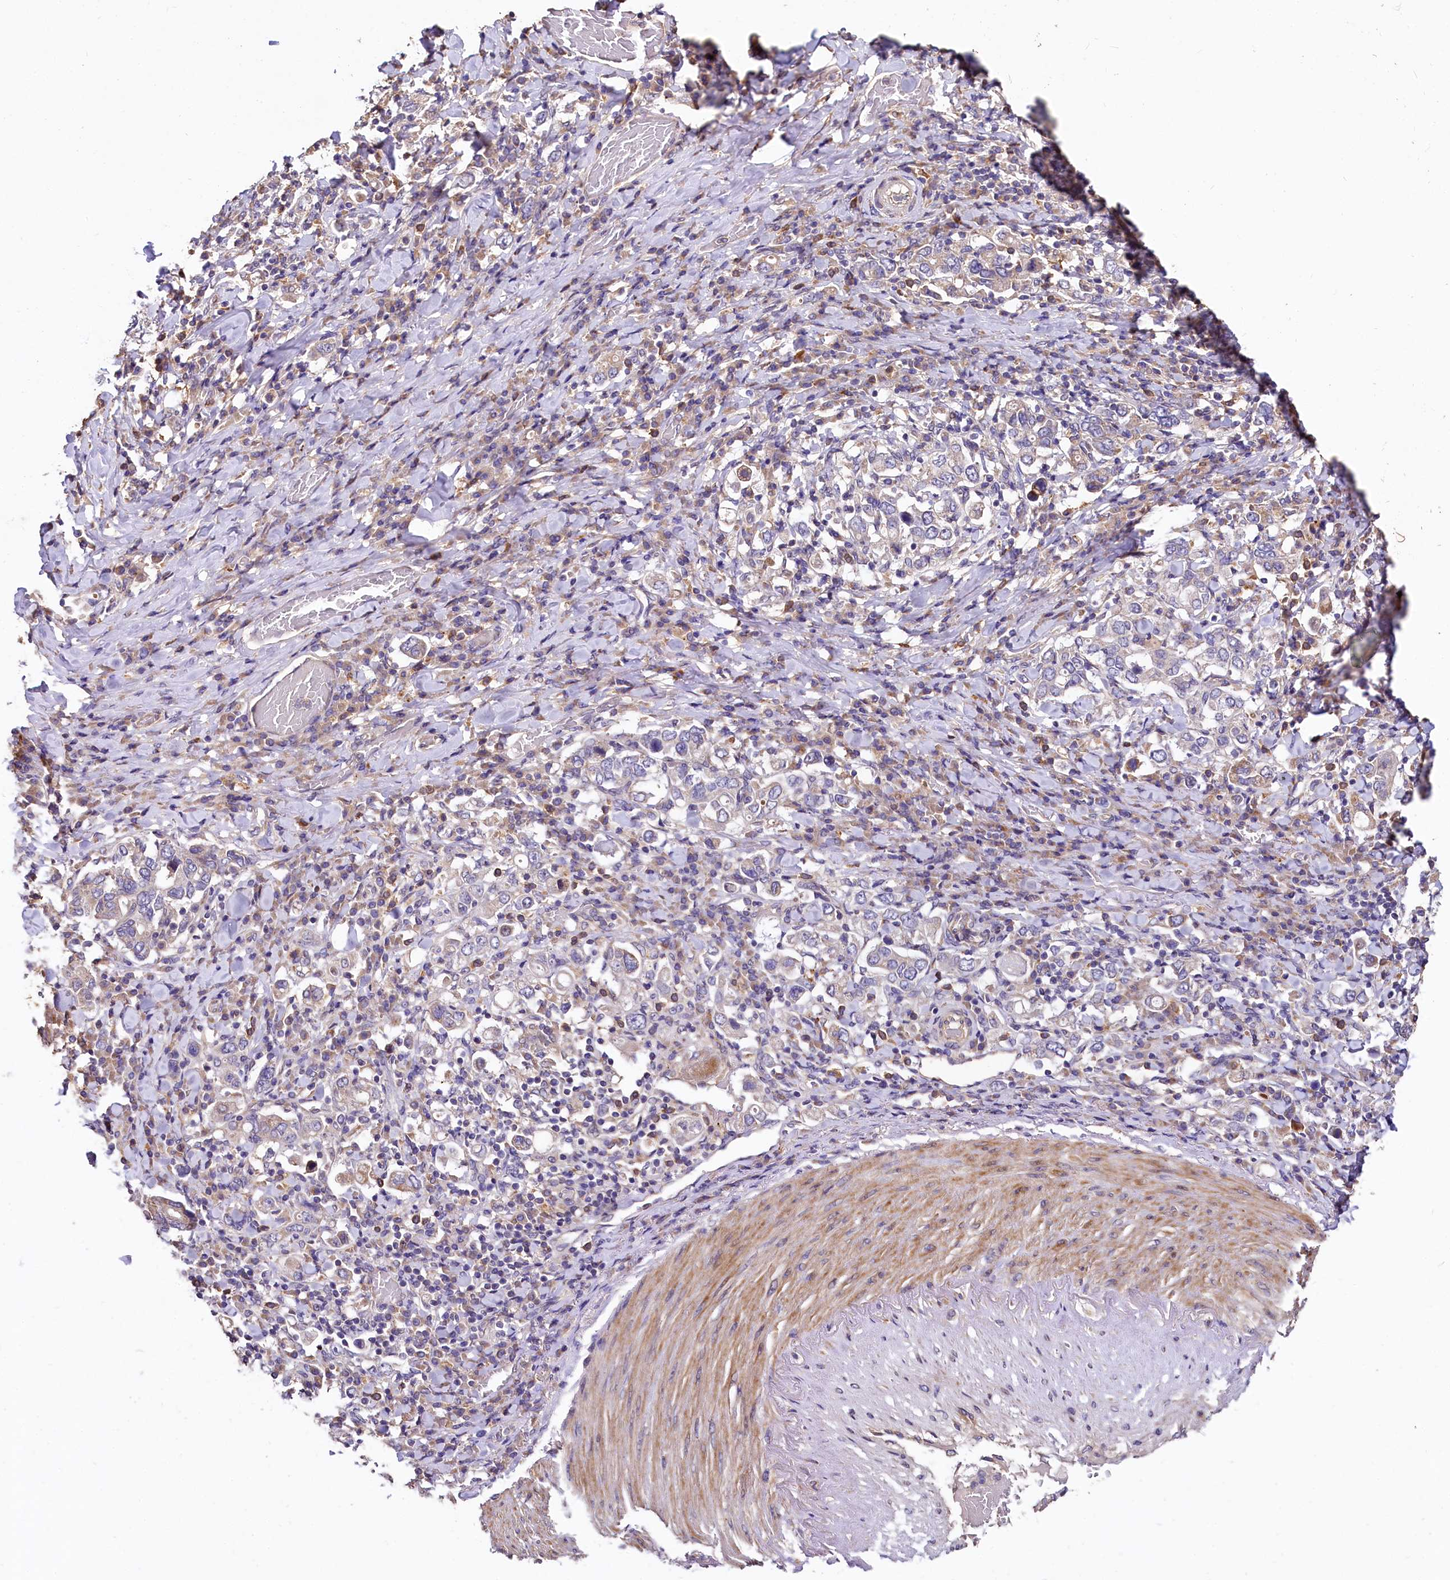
{"staining": {"intensity": "weak", "quantity": "<25%", "location": "cytoplasmic/membranous"}, "tissue": "stomach cancer", "cell_type": "Tumor cells", "image_type": "cancer", "snomed": [{"axis": "morphology", "description": "Adenocarcinoma, NOS"}, {"axis": "topography", "description": "Stomach, upper"}], "caption": "Tumor cells are negative for brown protein staining in stomach cancer (adenocarcinoma). The staining was performed using DAB (3,3'-diaminobenzidine) to visualize the protein expression in brown, while the nuclei were stained in blue with hematoxylin (Magnification: 20x).", "gene": "SPRYD3", "patient": {"sex": "male", "age": 62}}